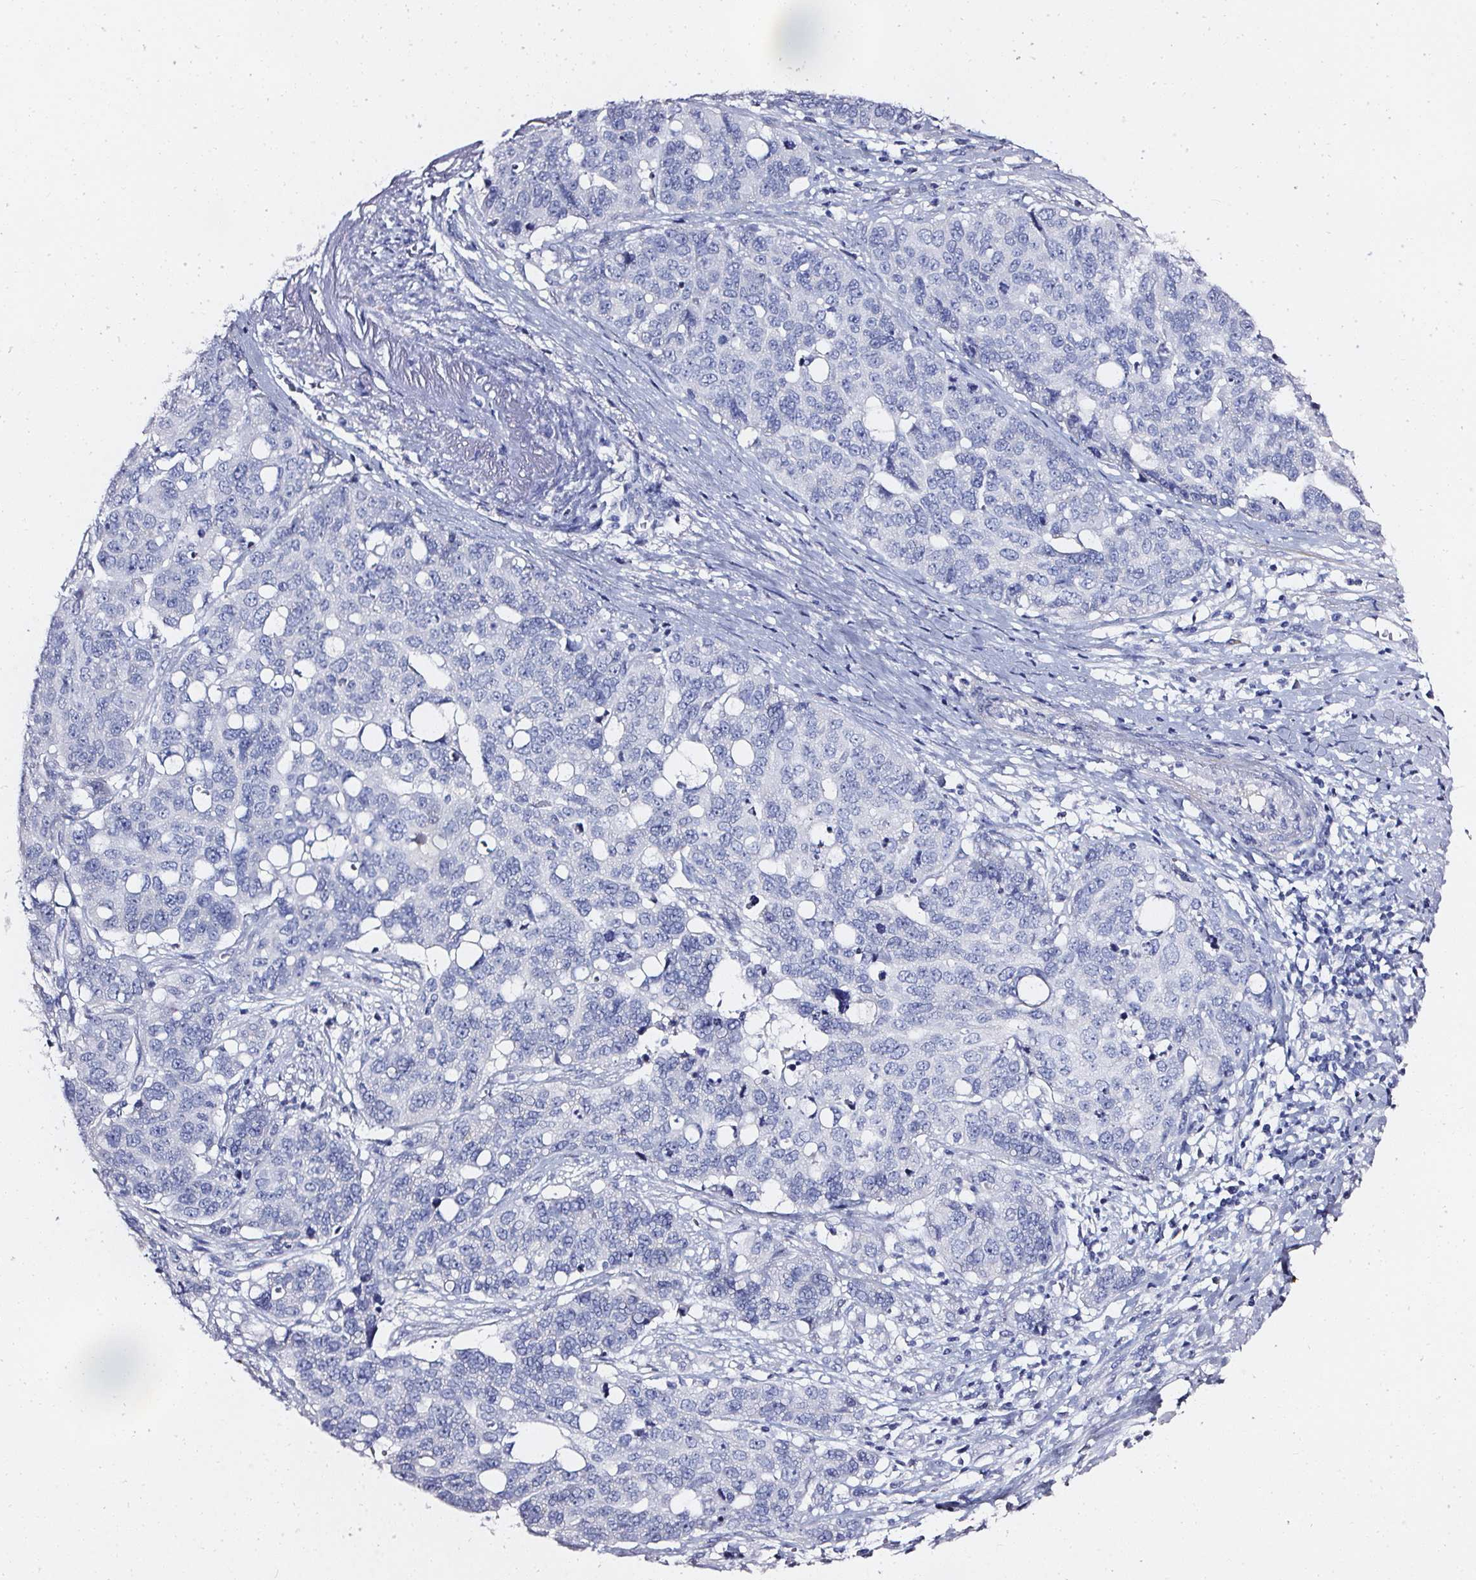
{"staining": {"intensity": "negative", "quantity": "none", "location": "none"}, "tissue": "ovarian cancer", "cell_type": "Tumor cells", "image_type": "cancer", "snomed": [{"axis": "morphology", "description": "Carcinoma, endometroid"}, {"axis": "topography", "description": "Ovary"}], "caption": "There is no significant expression in tumor cells of ovarian cancer.", "gene": "ELAVL2", "patient": {"sex": "female", "age": 78}}